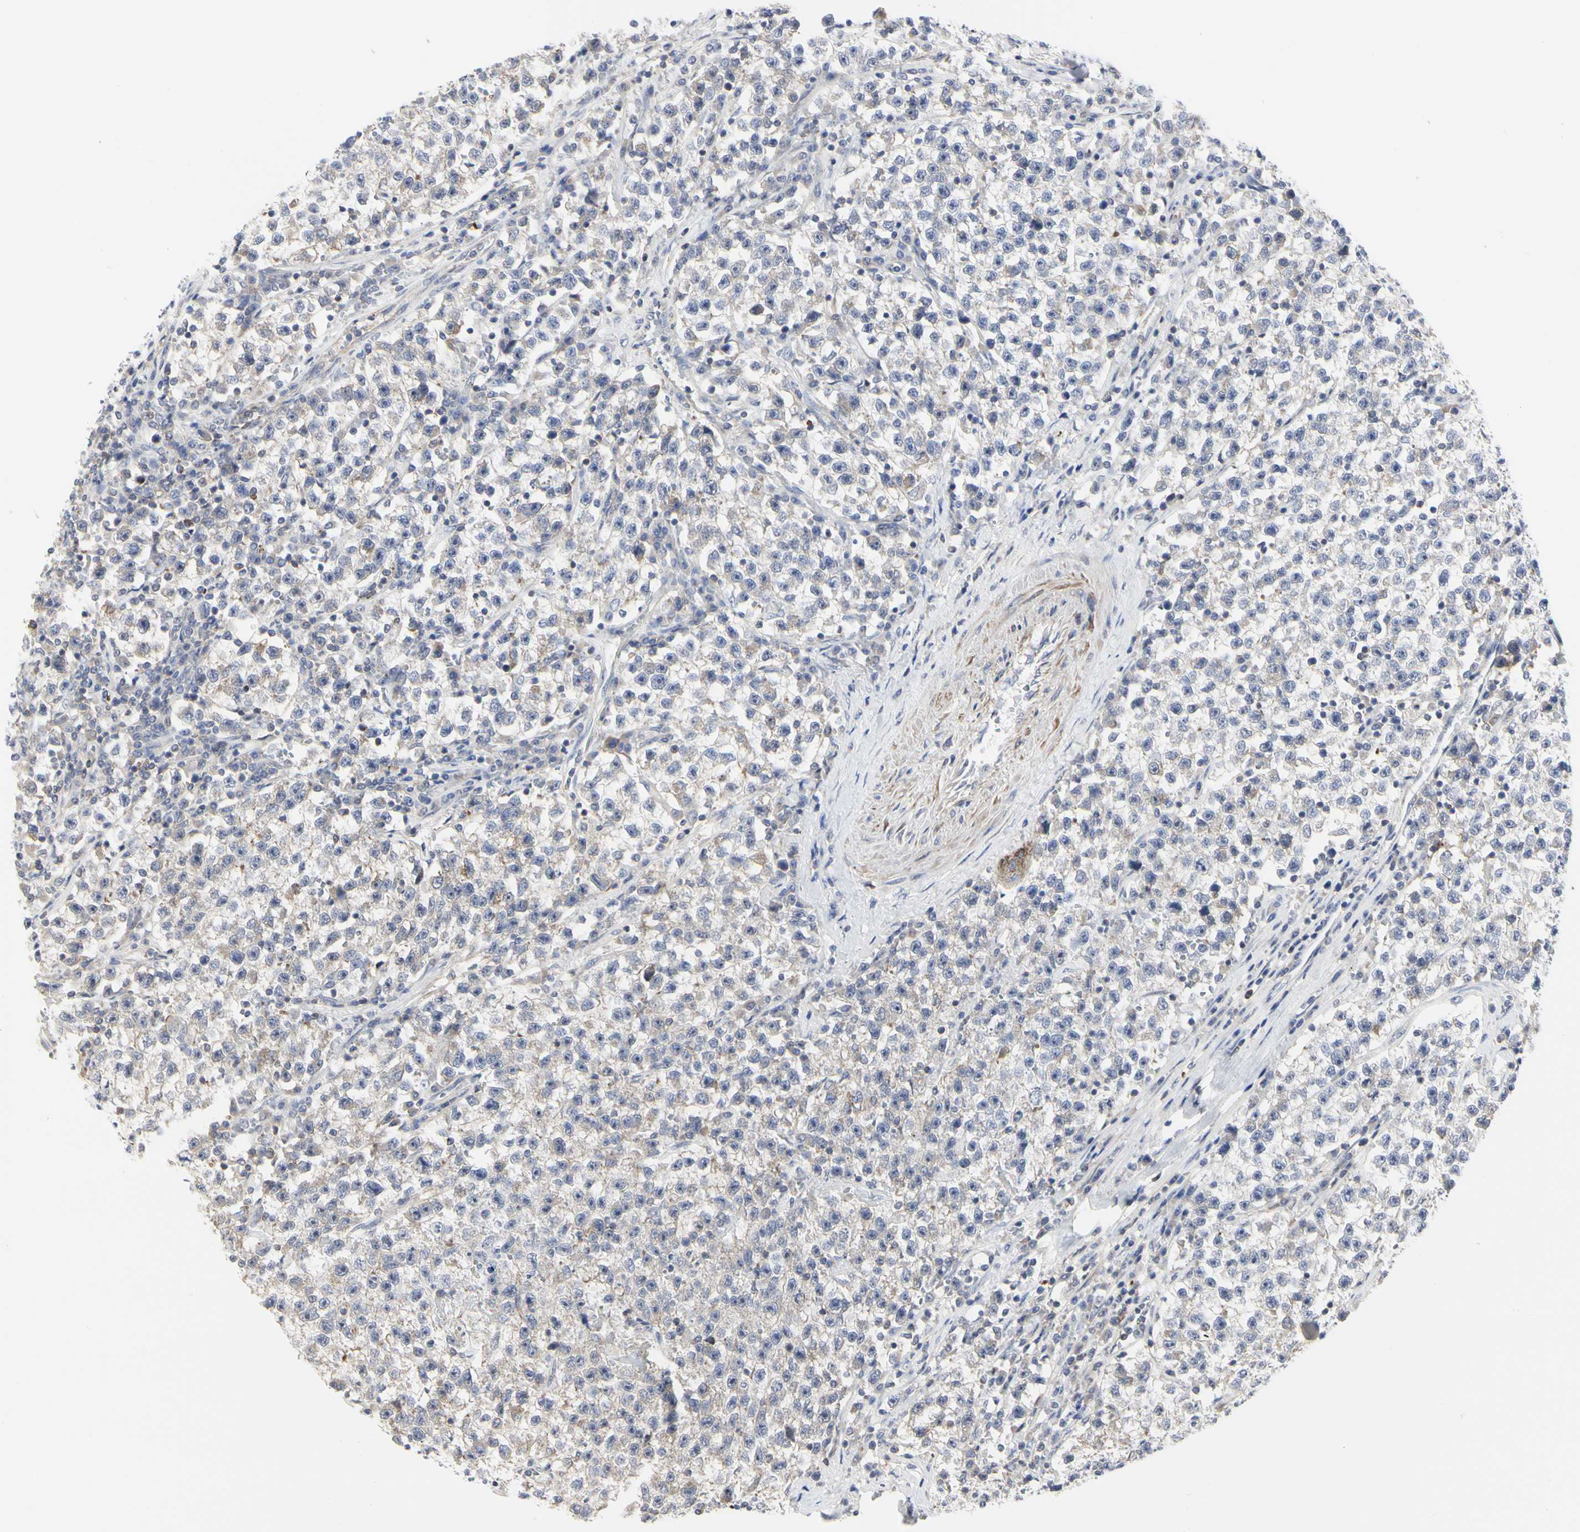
{"staining": {"intensity": "weak", "quantity": "<25%", "location": "cytoplasmic/membranous"}, "tissue": "testis cancer", "cell_type": "Tumor cells", "image_type": "cancer", "snomed": [{"axis": "morphology", "description": "Seminoma, NOS"}, {"axis": "topography", "description": "Testis"}], "caption": "High magnification brightfield microscopy of testis seminoma stained with DAB (brown) and counterstained with hematoxylin (blue): tumor cells show no significant staining. (DAB (3,3'-diaminobenzidine) immunohistochemistry (IHC) with hematoxylin counter stain).", "gene": "SHANK2", "patient": {"sex": "male", "age": 22}}